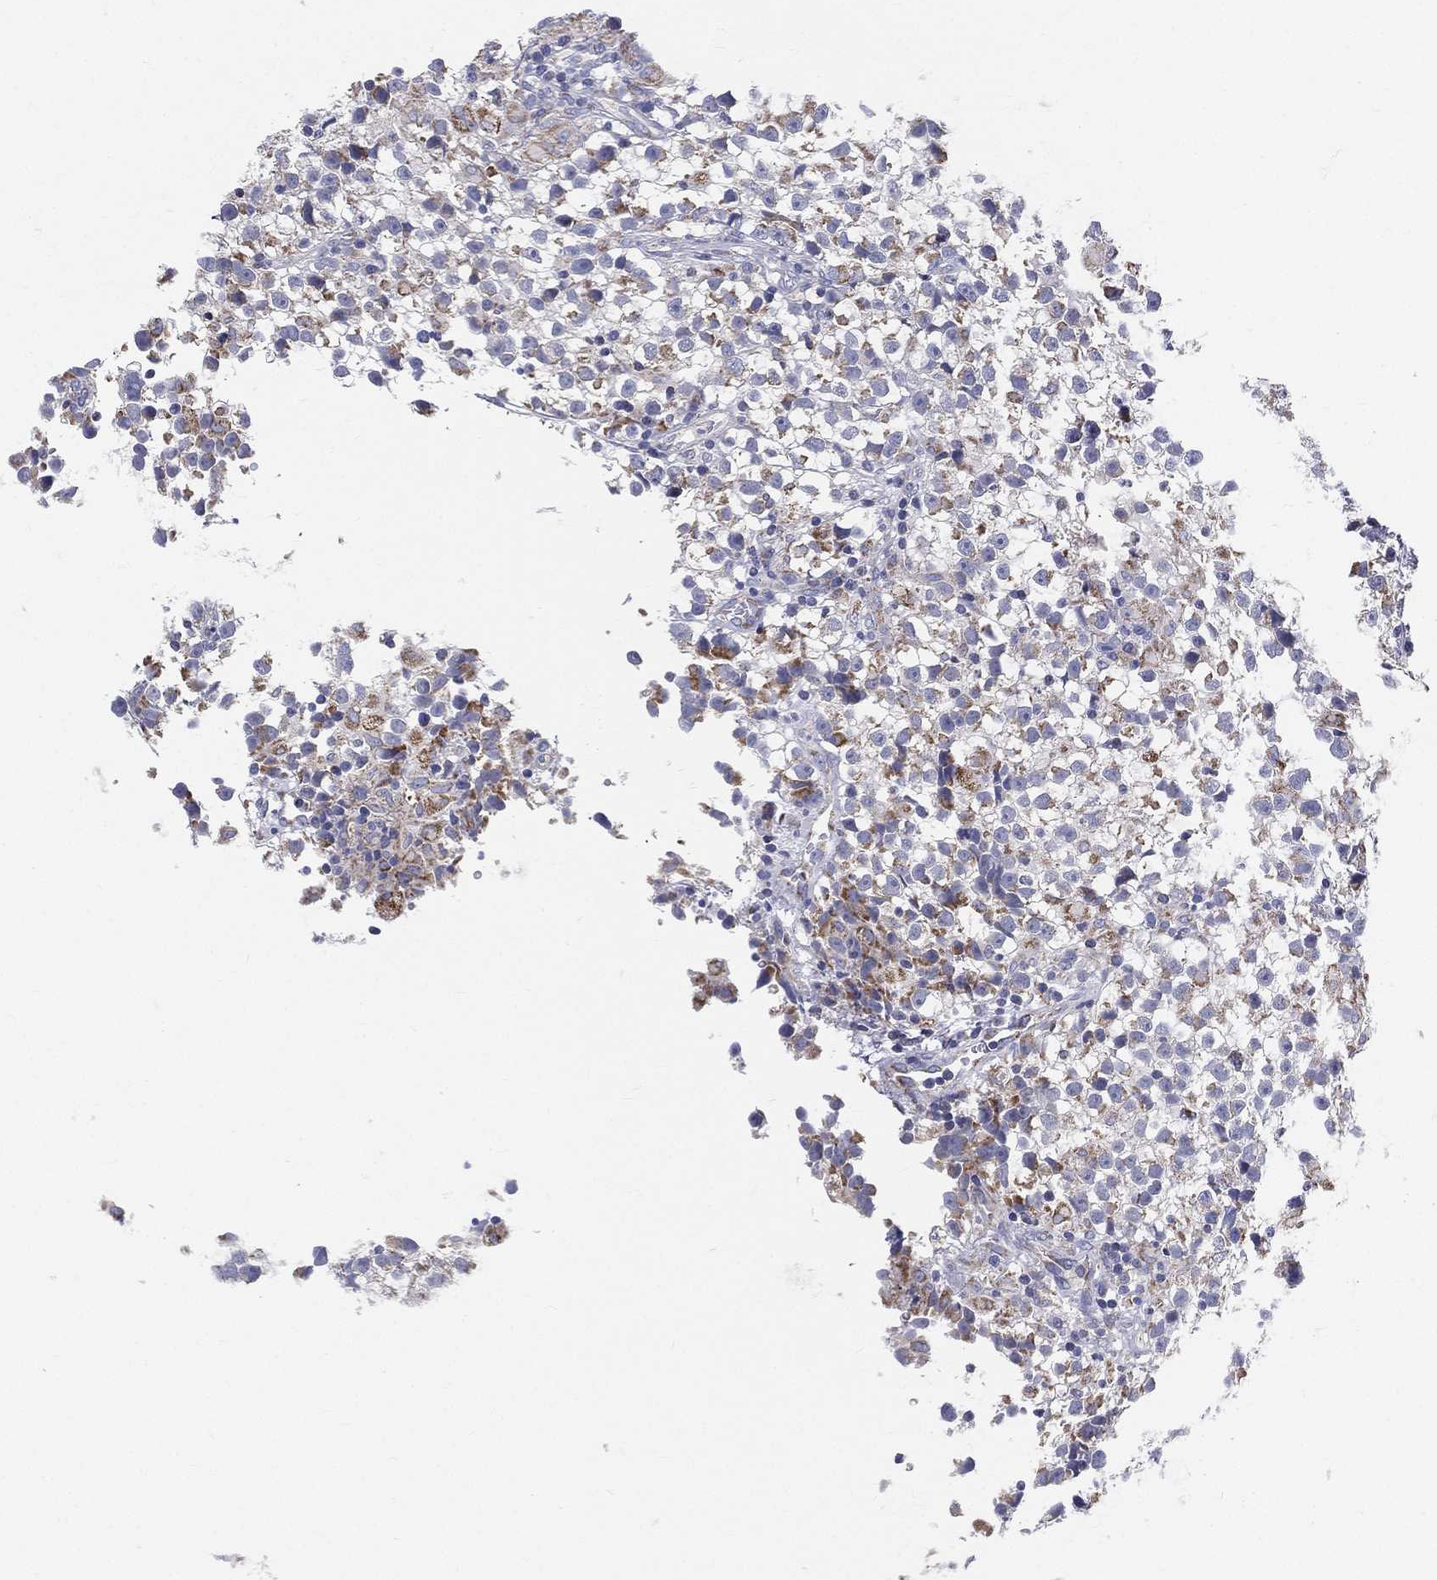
{"staining": {"intensity": "moderate", "quantity": "<25%", "location": "cytoplasmic/membranous"}, "tissue": "testis cancer", "cell_type": "Tumor cells", "image_type": "cancer", "snomed": [{"axis": "morphology", "description": "Seminoma, NOS"}, {"axis": "topography", "description": "Testis"}], "caption": "Testis seminoma was stained to show a protein in brown. There is low levels of moderate cytoplasmic/membranous staining in about <25% of tumor cells.", "gene": "PWWP3A", "patient": {"sex": "male", "age": 31}}